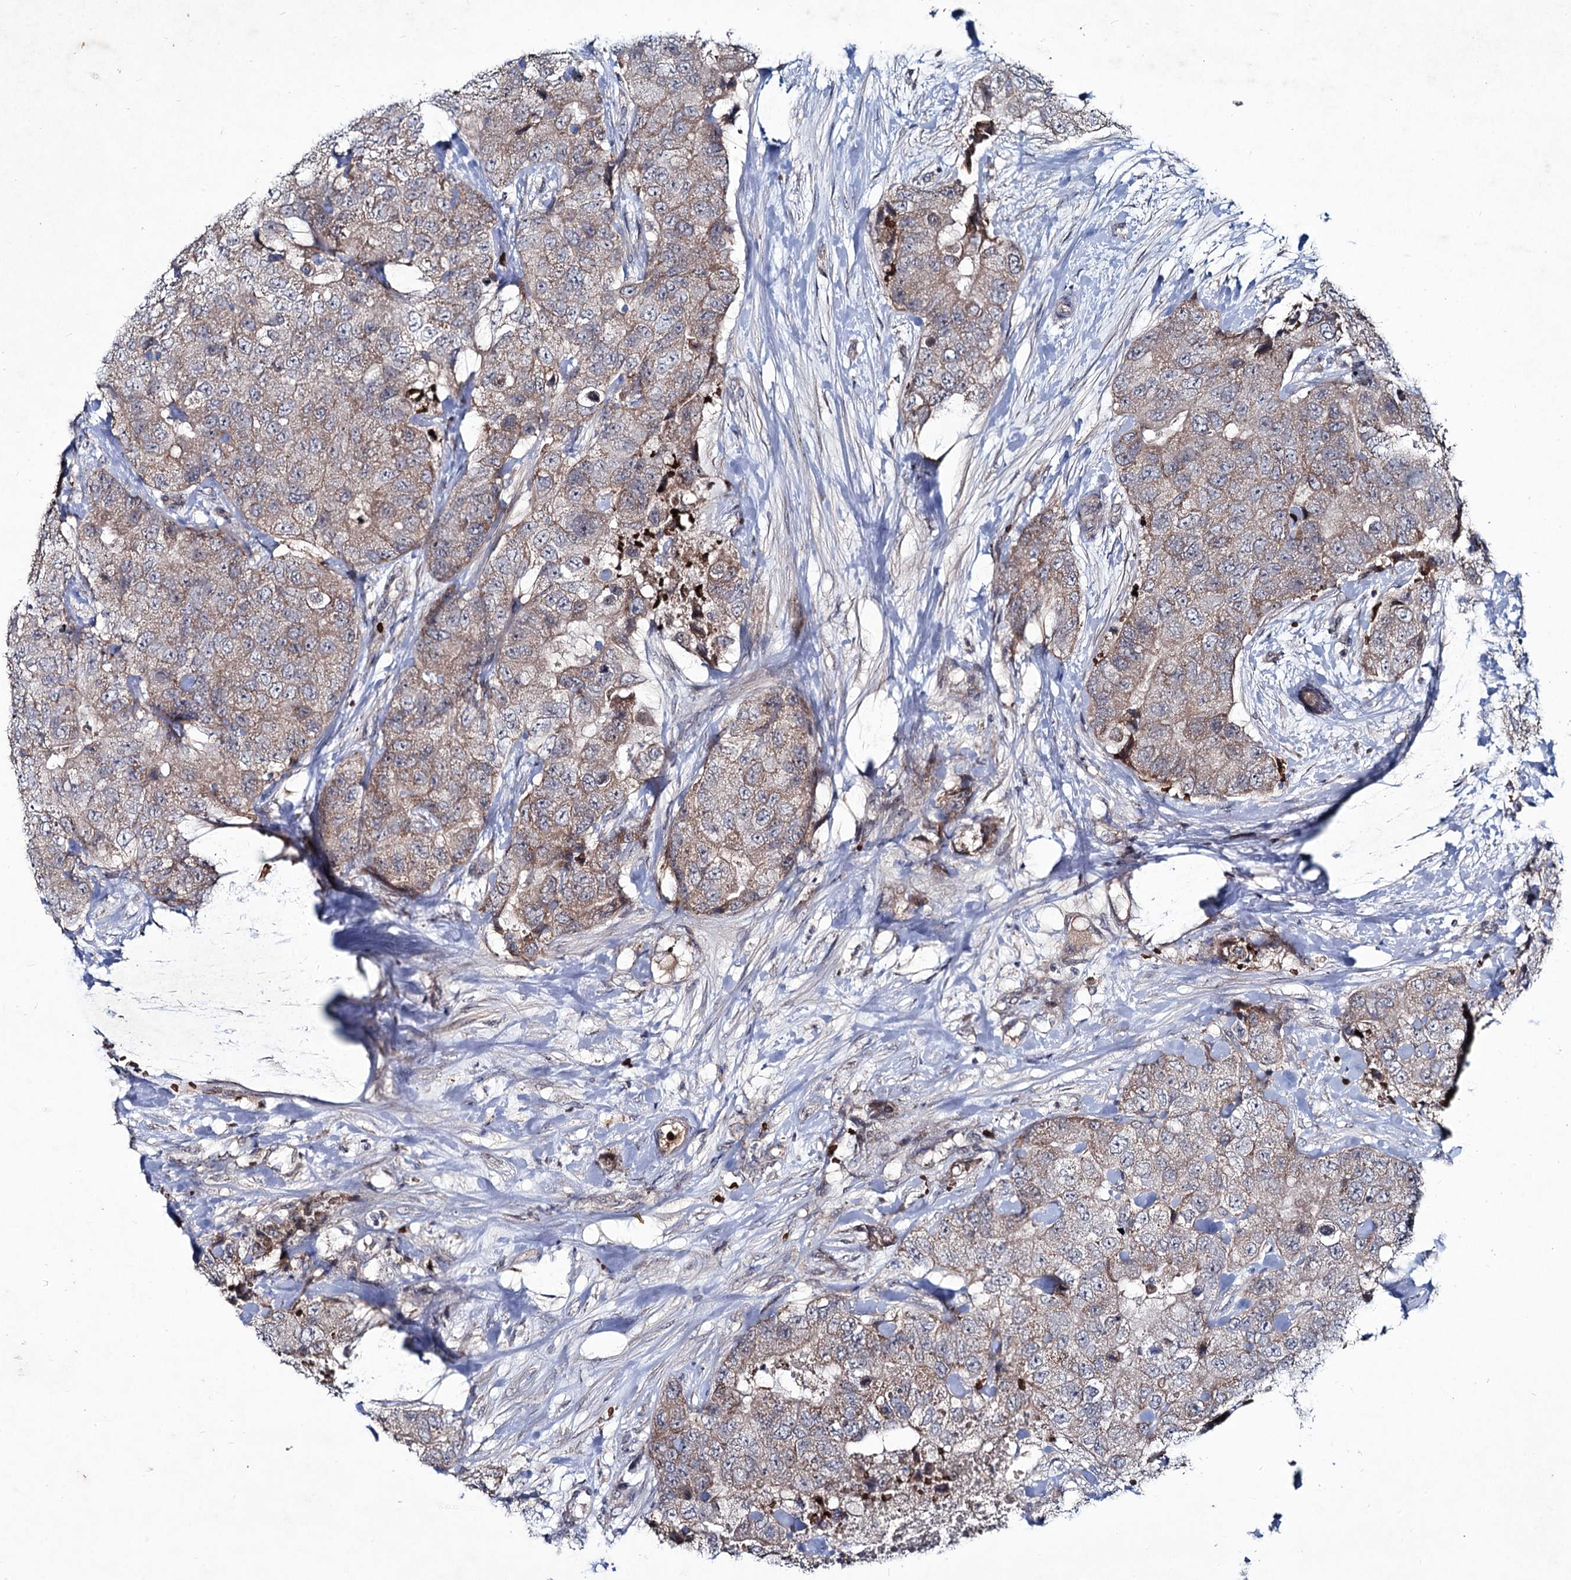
{"staining": {"intensity": "weak", "quantity": ">75%", "location": "cytoplasmic/membranous"}, "tissue": "breast cancer", "cell_type": "Tumor cells", "image_type": "cancer", "snomed": [{"axis": "morphology", "description": "Duct carcinoma"}, {"axis": "topography", "description": "Breast"}], "caption": "The photomicrograph exhibits staining of breast invasive ductal carcinoma, revealing weak cytoplasmic/membranous protein staining (brown color) within tumor cells.", "gene": "RNF6", "patient": {"sex": "female", "age": 62}}